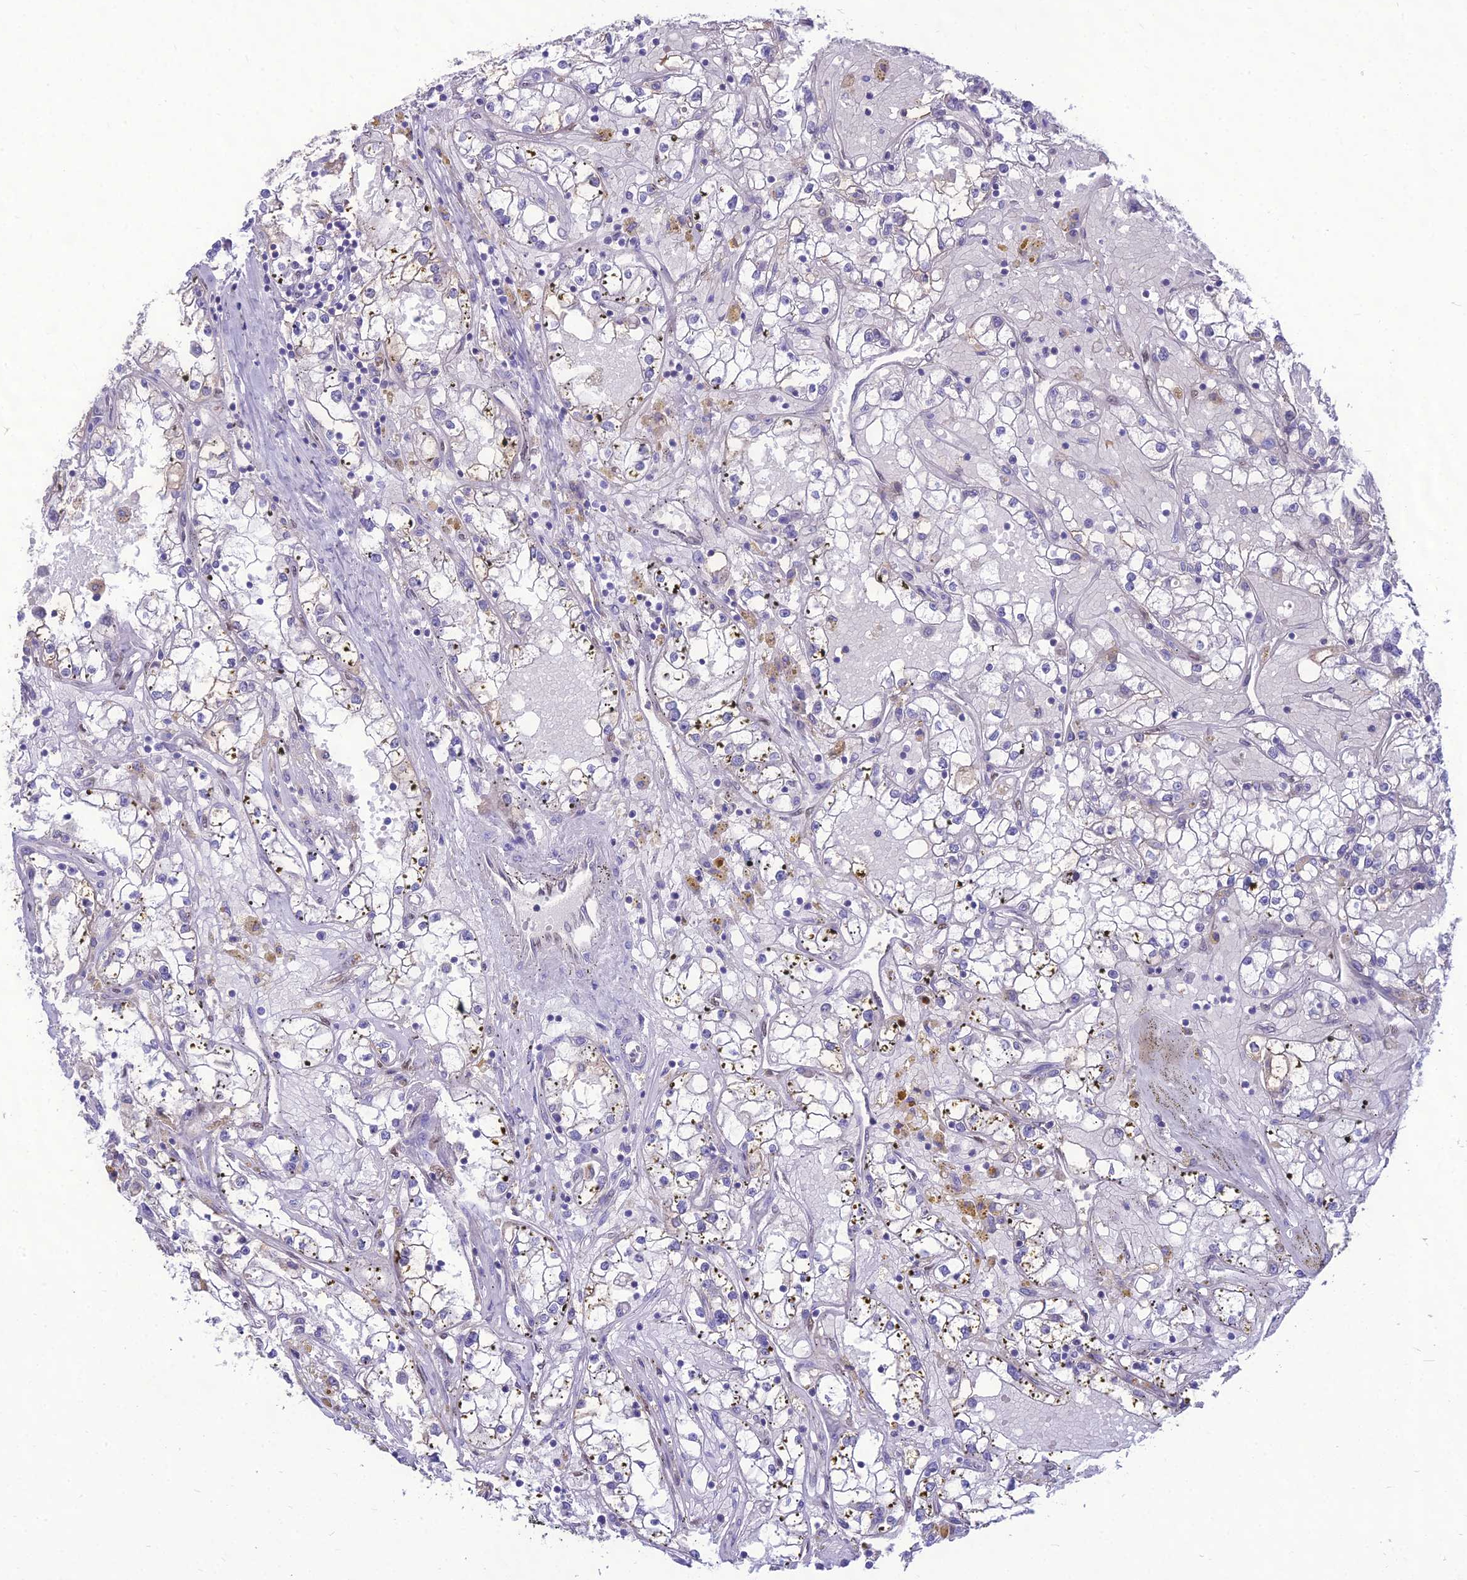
{"staining": {"intensity": "negative", "quantity": "none", "location": "none"}, "tissue": "renal cancer", "cell_type": "Tumor cells", "image_type": "cancer", "snomed": [{"axis": "morphology", "description": "Adenocarcinoma, NOS"}, {"axis": "topography", "description": "Kidney"}], "caption": "This image is of adenocarcinoma (renal) stained with immunohistochemistry to label a protein in brown with the nuclei are counter-stained blue. There is no positivity in tumor cells. (DAB IHC visualized using brightfield microscopy, high magnification).", "gene": "NOVA2", "patient": {"sex": "male", "age": 56}}